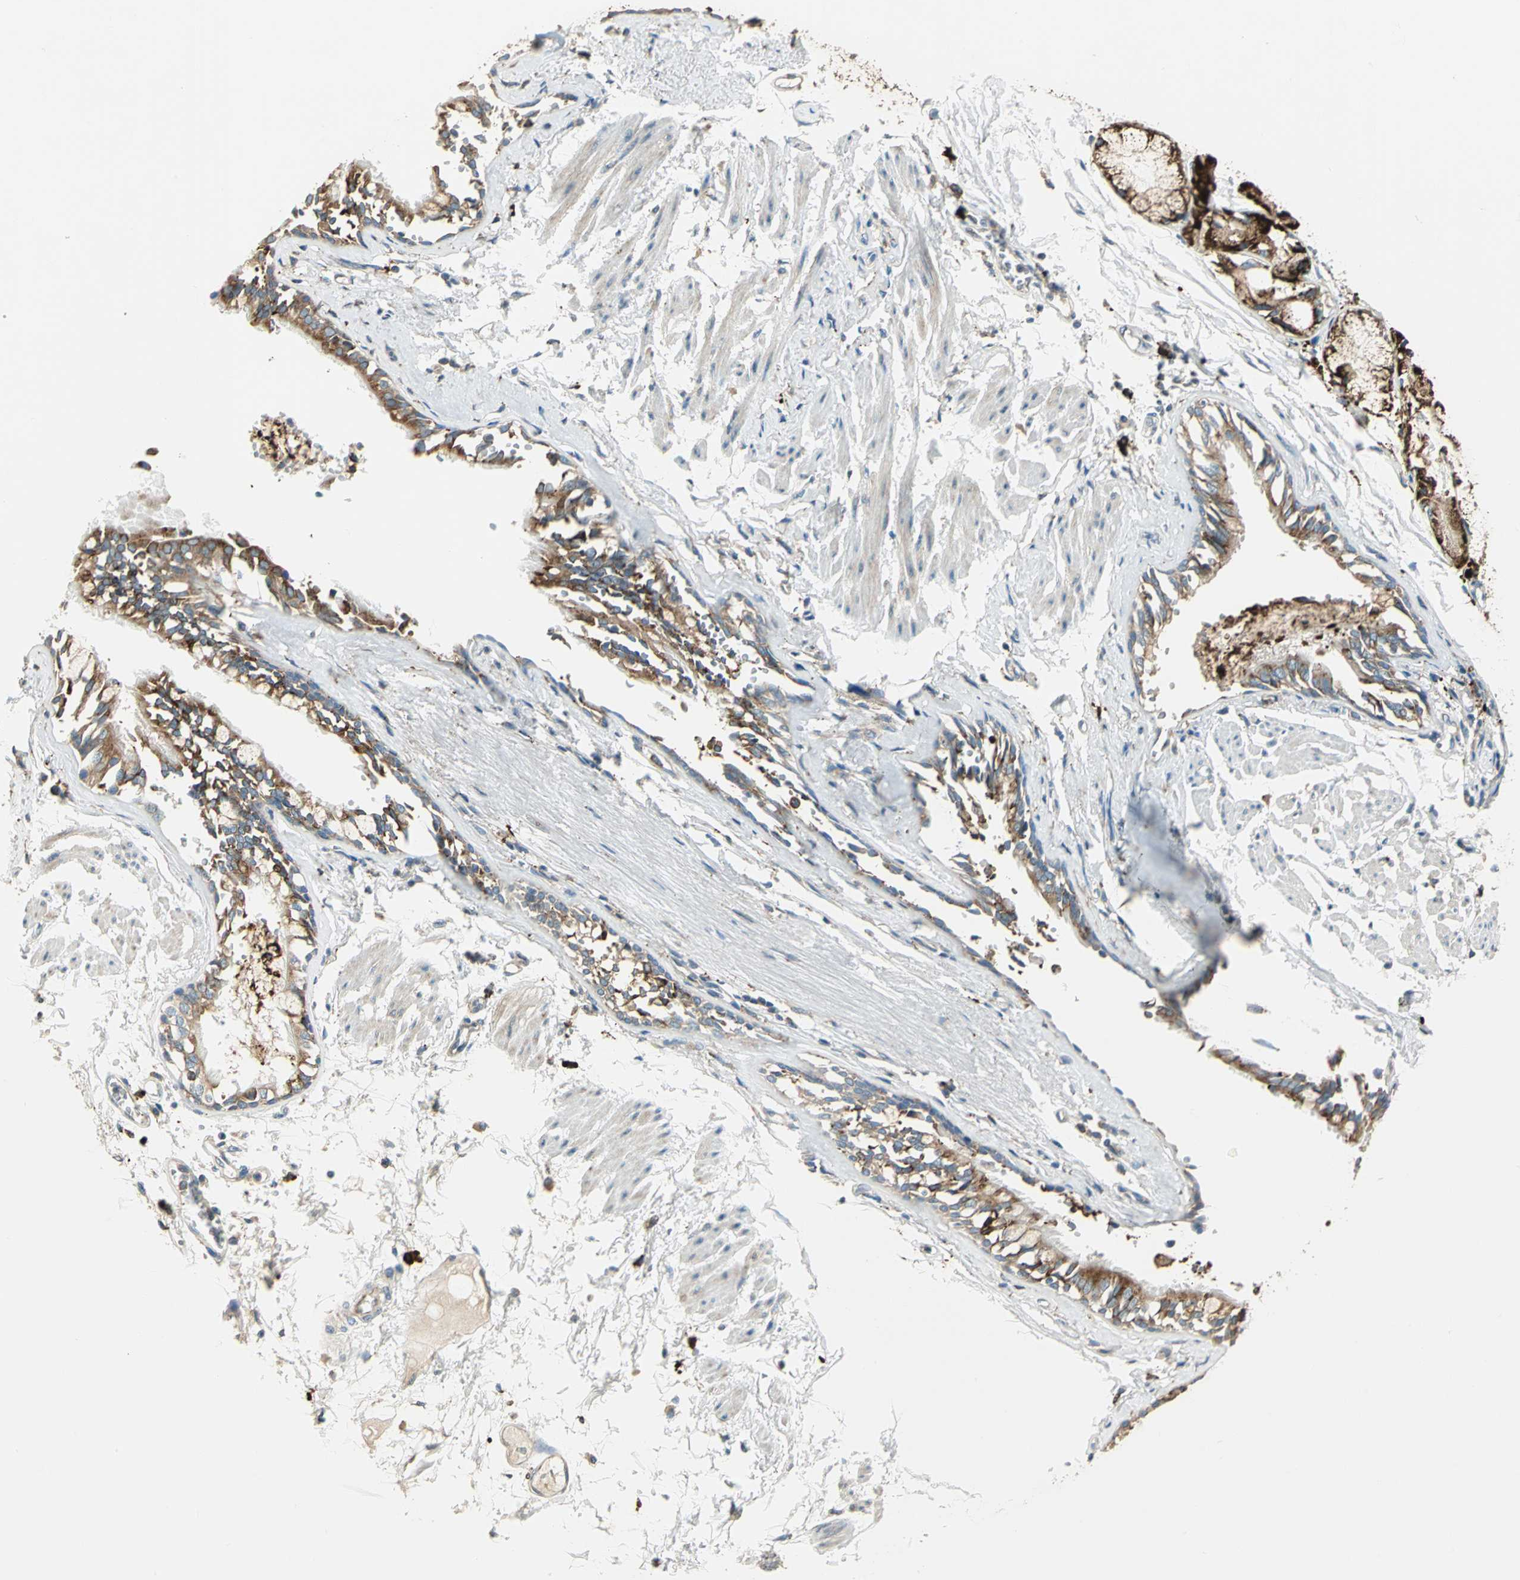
{"staining": {"intensity": "strong", "quantity": ">75%", "location": "cytoplasmic/membranous"}, "tissue": "bronchus", "cell_type": "Respiratory epithelial cells", "image_type": "normal", "snomed": [{"axis": "morphology", "description": "Normal tissue, NOS"}, {"axis": "topography", "description": "Bronchus"}, {"axis": "topography", "description": "Lung"}], "caption": "IHC staining of benign bronchus, which shows high levels of strong cytoplasmic/membranous staining in about >75% of respiratory epithelial cells indicating strong cytoplasmic/membranous protein positivity. The staining was performed using DAB (brown) for protein detection and nuclei were counterstained in hematoxylin (blue).", "gene": "PDIA4", "patient": {"sex": "female", "age": 56}}